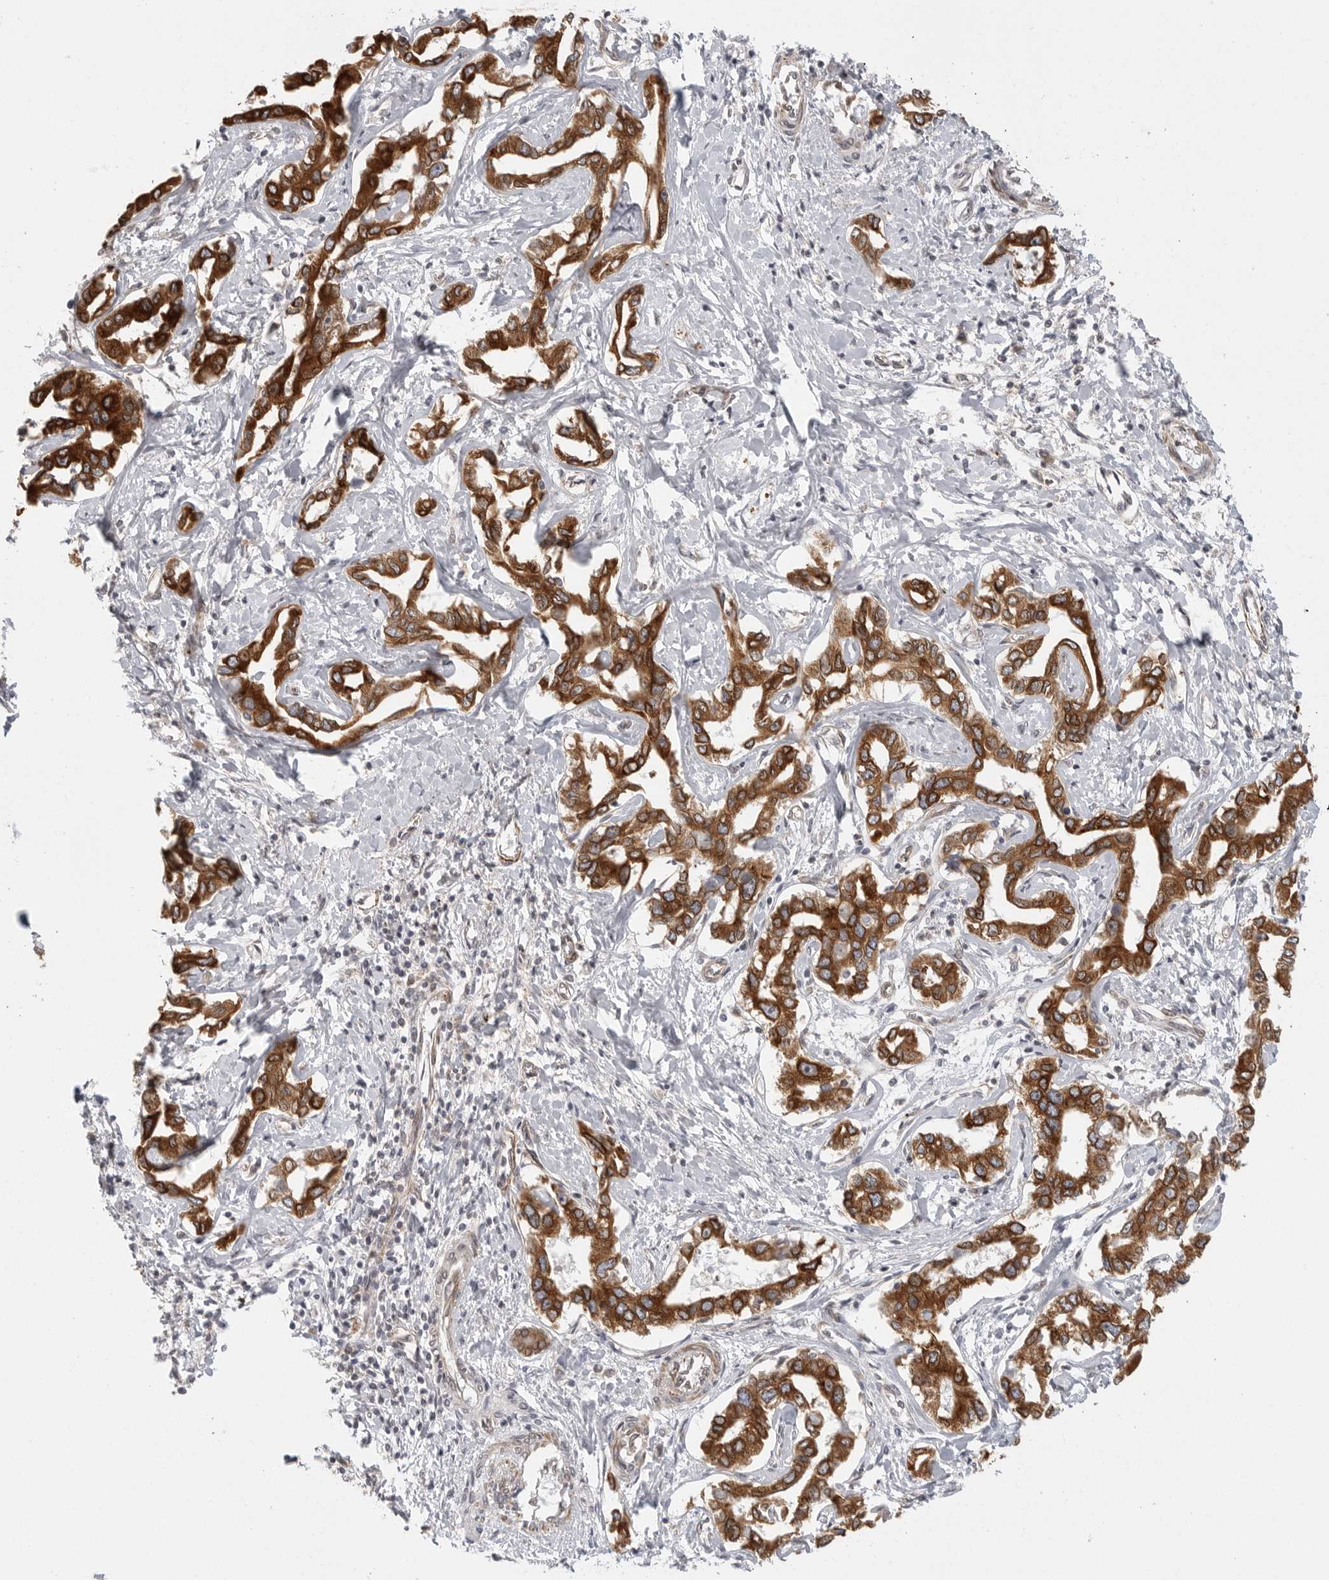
{"staining": {"intensity": "strong", "quantity": ">75%", "location": "cytoplasmic/membranous"}, "tissue": "liver cancer", "cell_type": "Tumor cells", "image_type": "cancer", "snomed": [{"axis": "morphology", "description": "Cholangiocarcinoma"}, {"axis": "topography", "description": "Liver"}], "caption": "A high-resolution micrograph shows IHC staining of liver cancer, which shows strong cytoplasmic/membranous expression in approximately >75% of tumor cells.", "gene": "CERS2", "patient": {"sex": "male", "age": 59}}